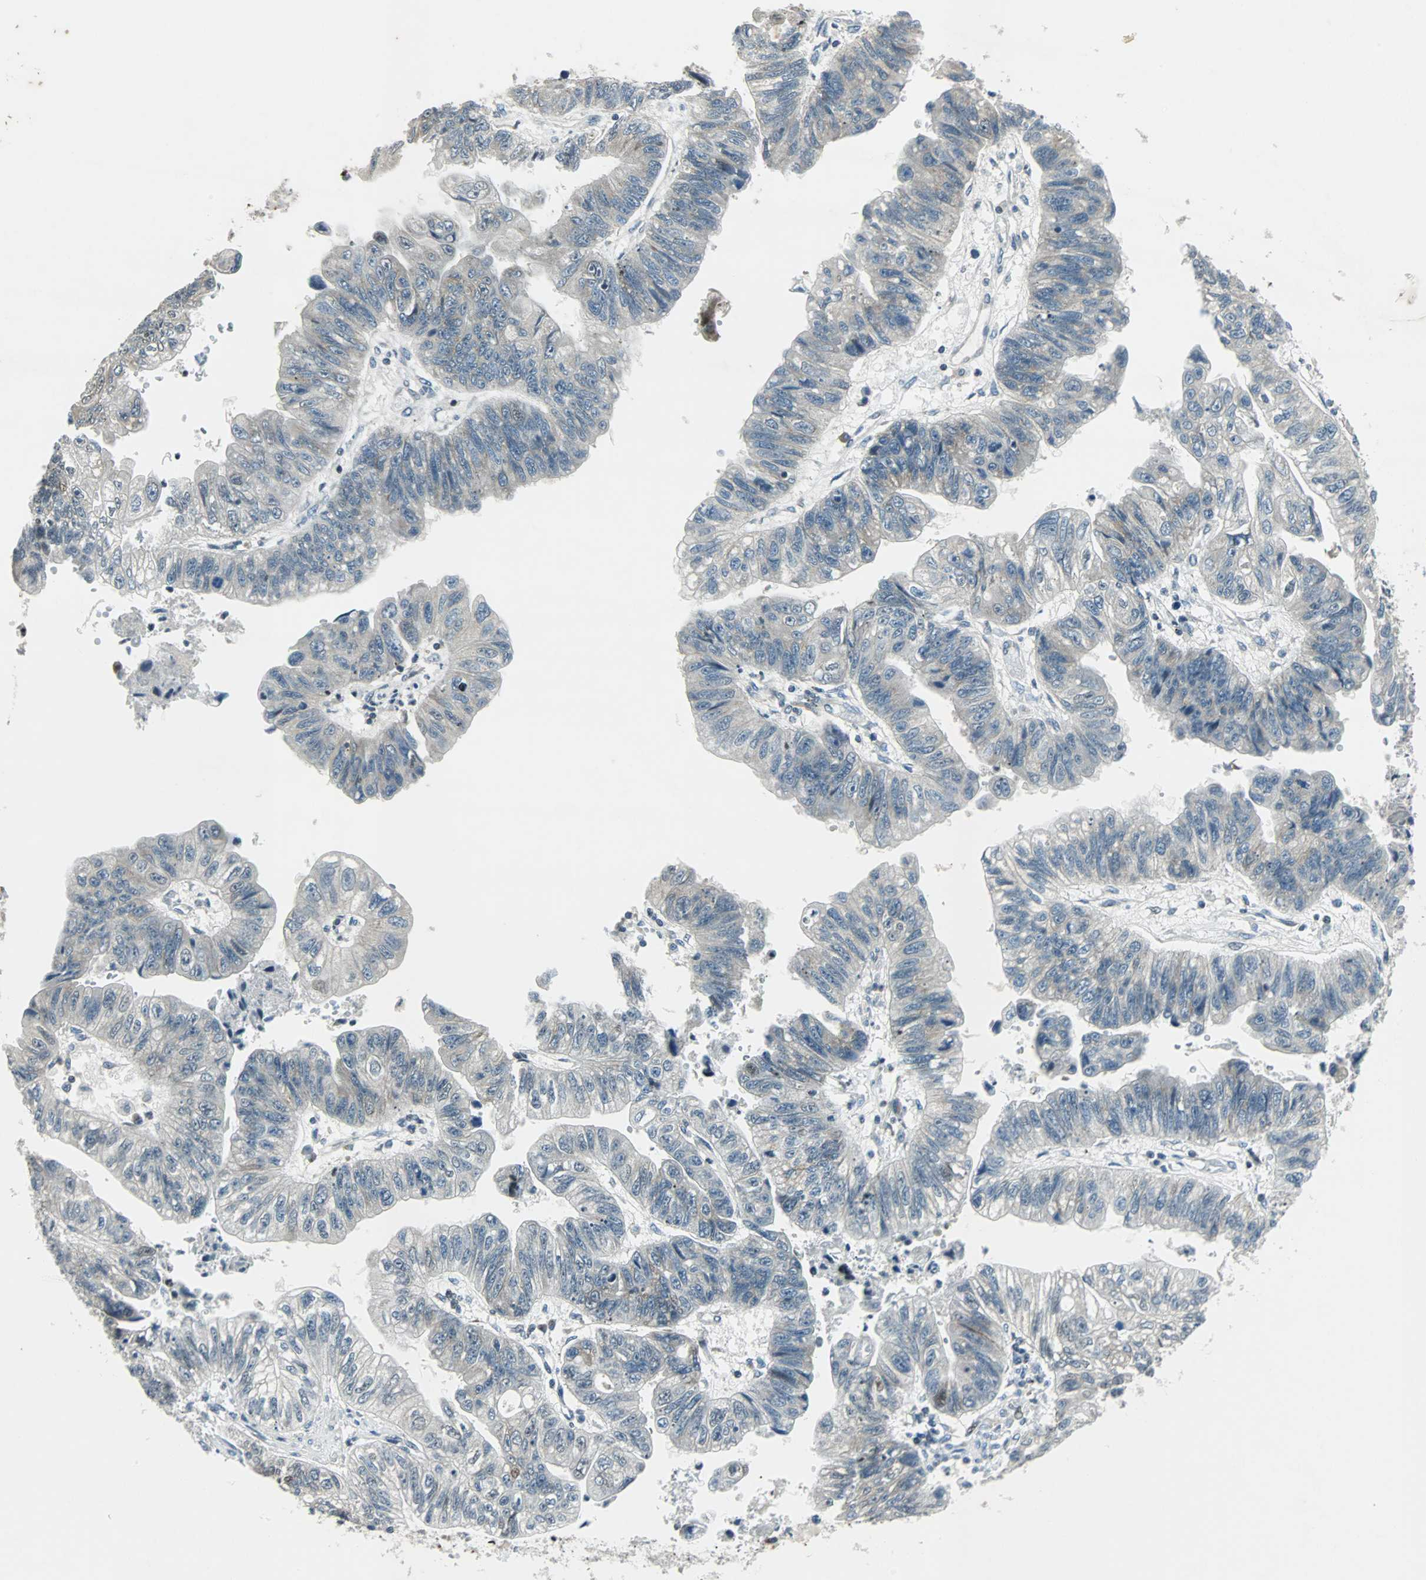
{"staining": {"intensity": "negative", "quantity": "none", "location": "none"}, "tissue": "stomach cancer", "cell_type": "Tumor cells", "image_type": "cancer", "snomed": [{"axis": "morphology", "description": "Adenocarcinoma, NOS"}, {"axis": "topography", "description": "Stomach"}], "caption": "DAB immunohistochemical staining of human adenocarcinoma (stomach) demonstrates no significant positivity in tumor cells. (Immunohistochemistry, brightfield microscopy, high magnification).", "gene": "AJUBA", "patient": {"sex": "male", "age": 59}}